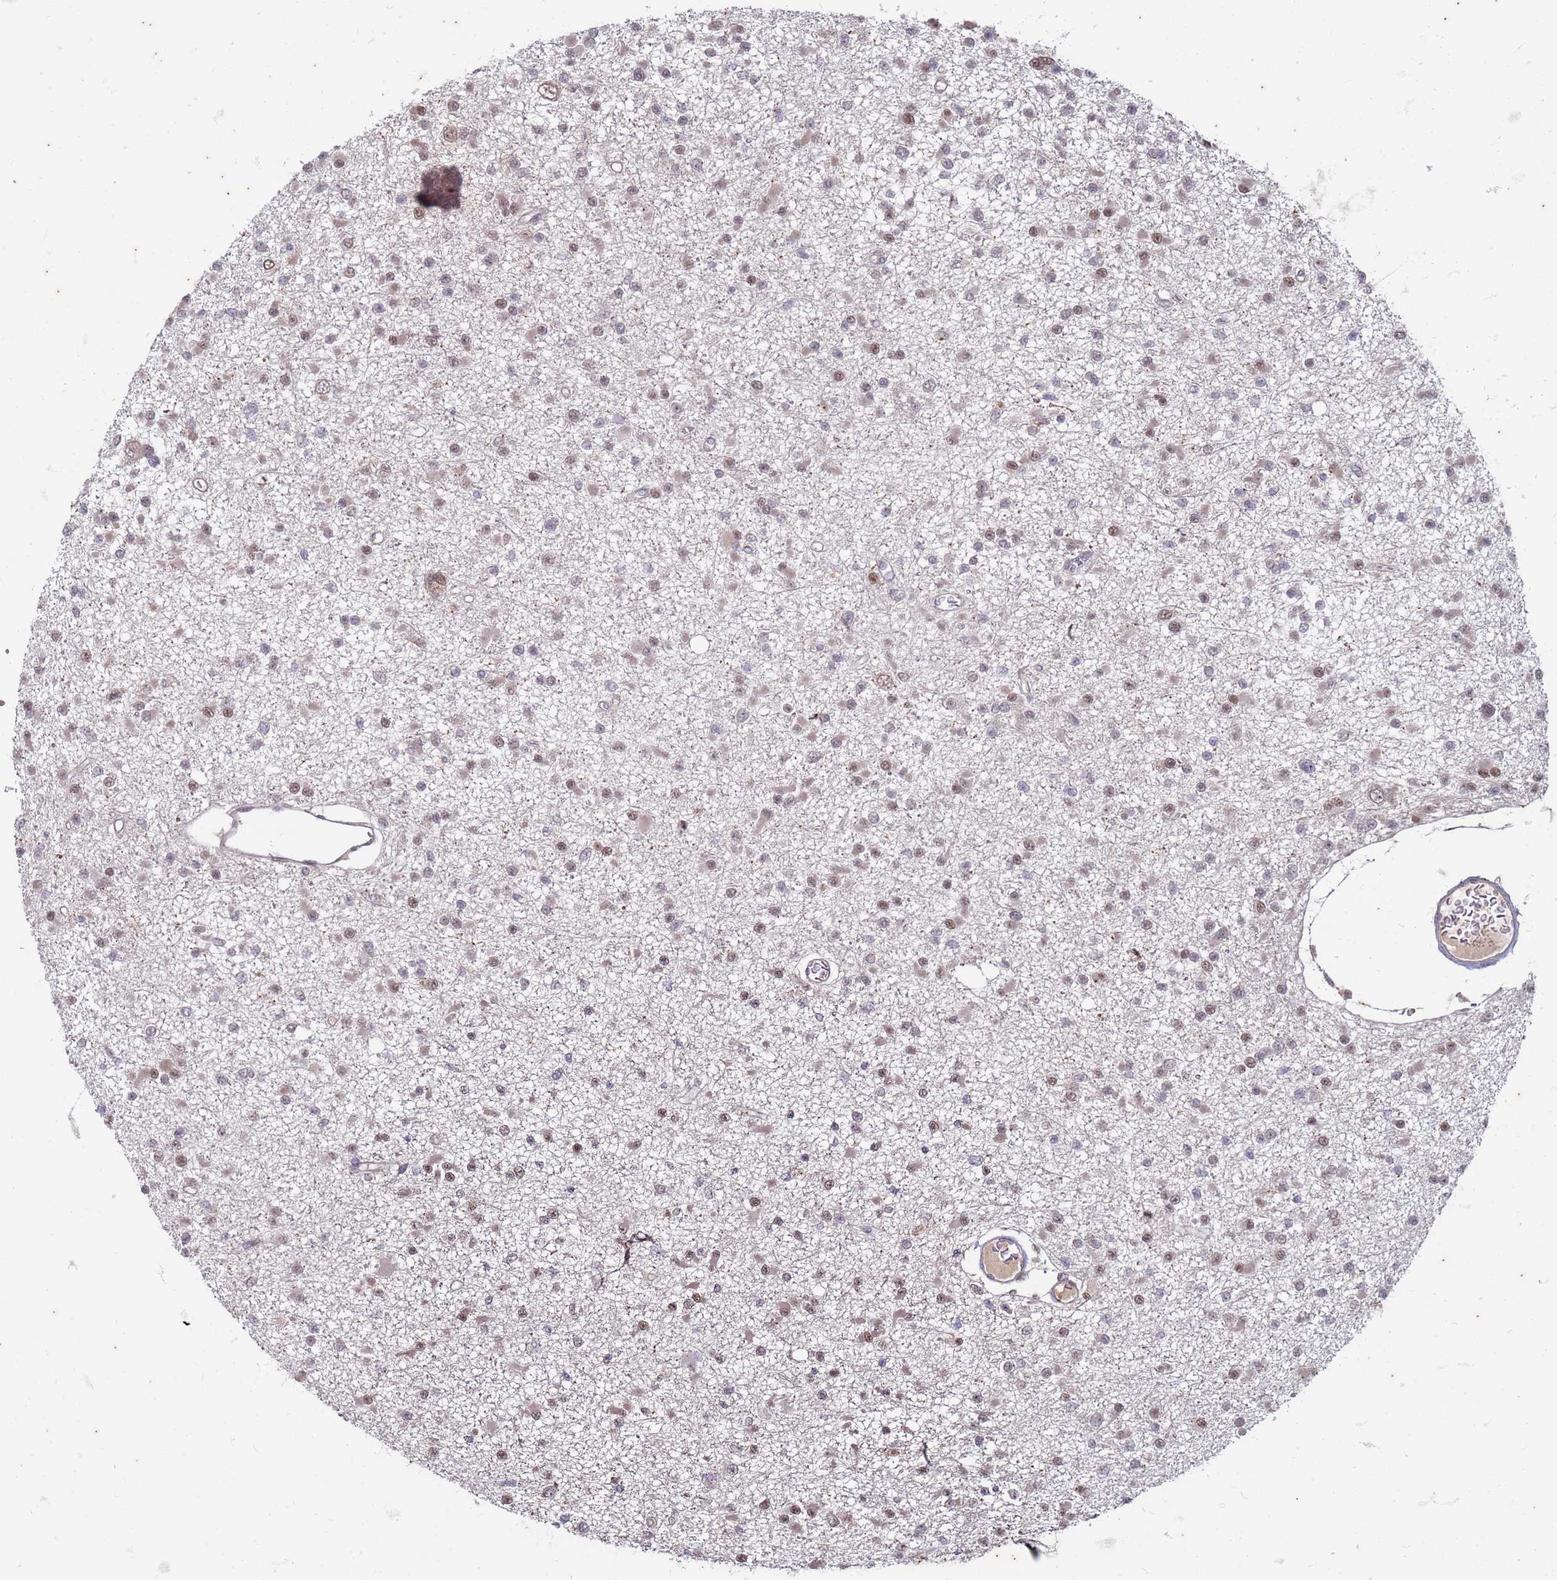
{"staining": {"intensity": "moderate", "quantity": ">75%", "location": "nuclear"}, "tissue": "glioma", "cell_type": "Tumor cells", "image_type": "cancer", "snomed": [{"axis": "morphology", "description": "Glioma, malignant, Low grade"}, {"axis": "topography", "description": "Brain"}], "caption": "This histopathology image demonstrates immunohistochemistry (IHC) staining of glioma, with medium moderate nuclear staining in approximately >75% of tumor cells.", "gene": "TRMT6", "patient": {"sex": "female", "age": 22}}